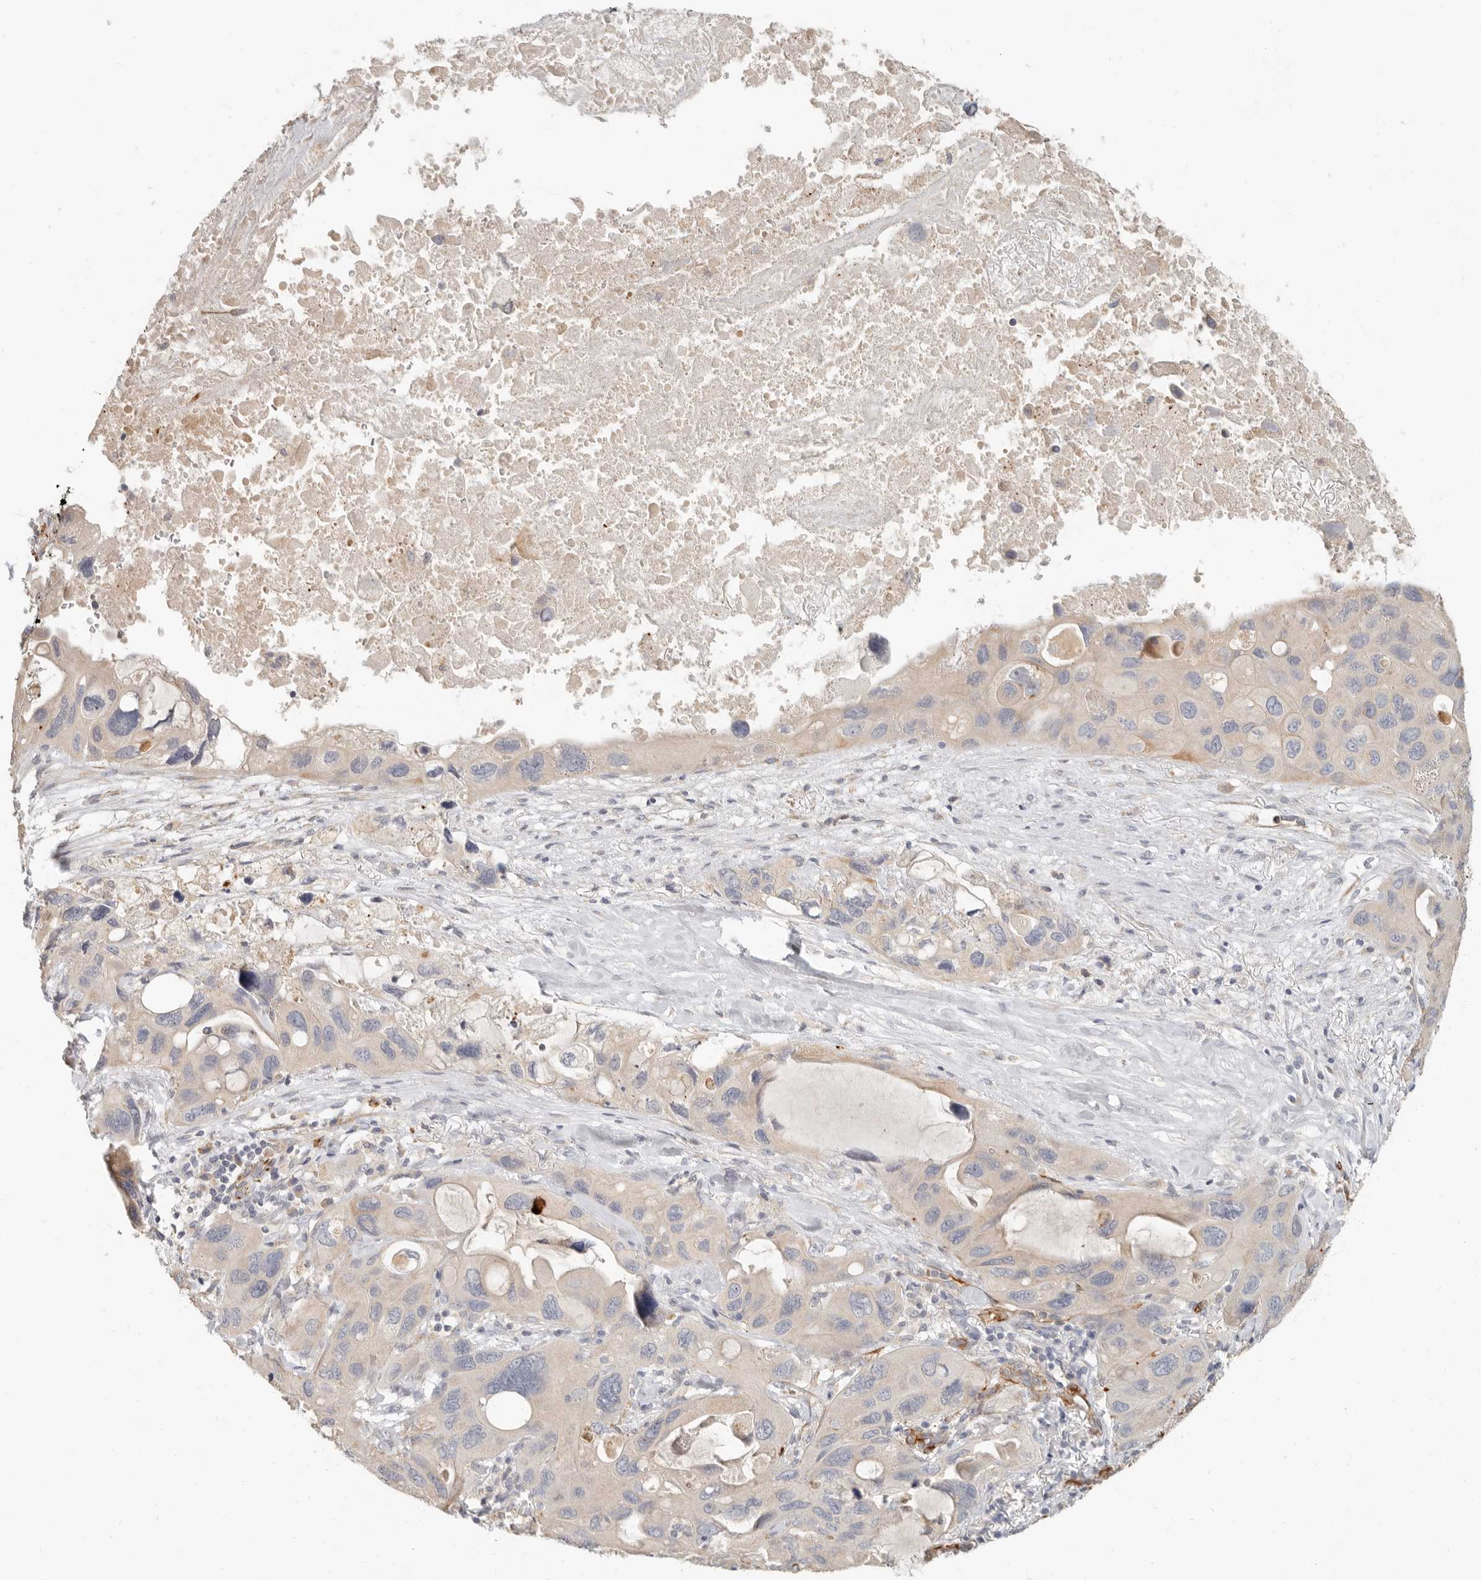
{"staining": {"intensity": "weak", "quantity": "<25%", "location": "cytoplasmic/membranous"}, "tissue": "lung cancer", "cell_type": "Tumor cells", "image_type": "cancer", "snomed": [{"axis": "morphology", "description": "Squamous cell carcinoma, NOS"}, {"axis": "topography", "description": "Lung"}], "caption": "A micrograph of lung cancer (squamous cell carcinoma) stained for a protein reveals no brown staining in tumor cells.", "gene": "SPRING1", "patient": {"sex": "female", "age": 73}}